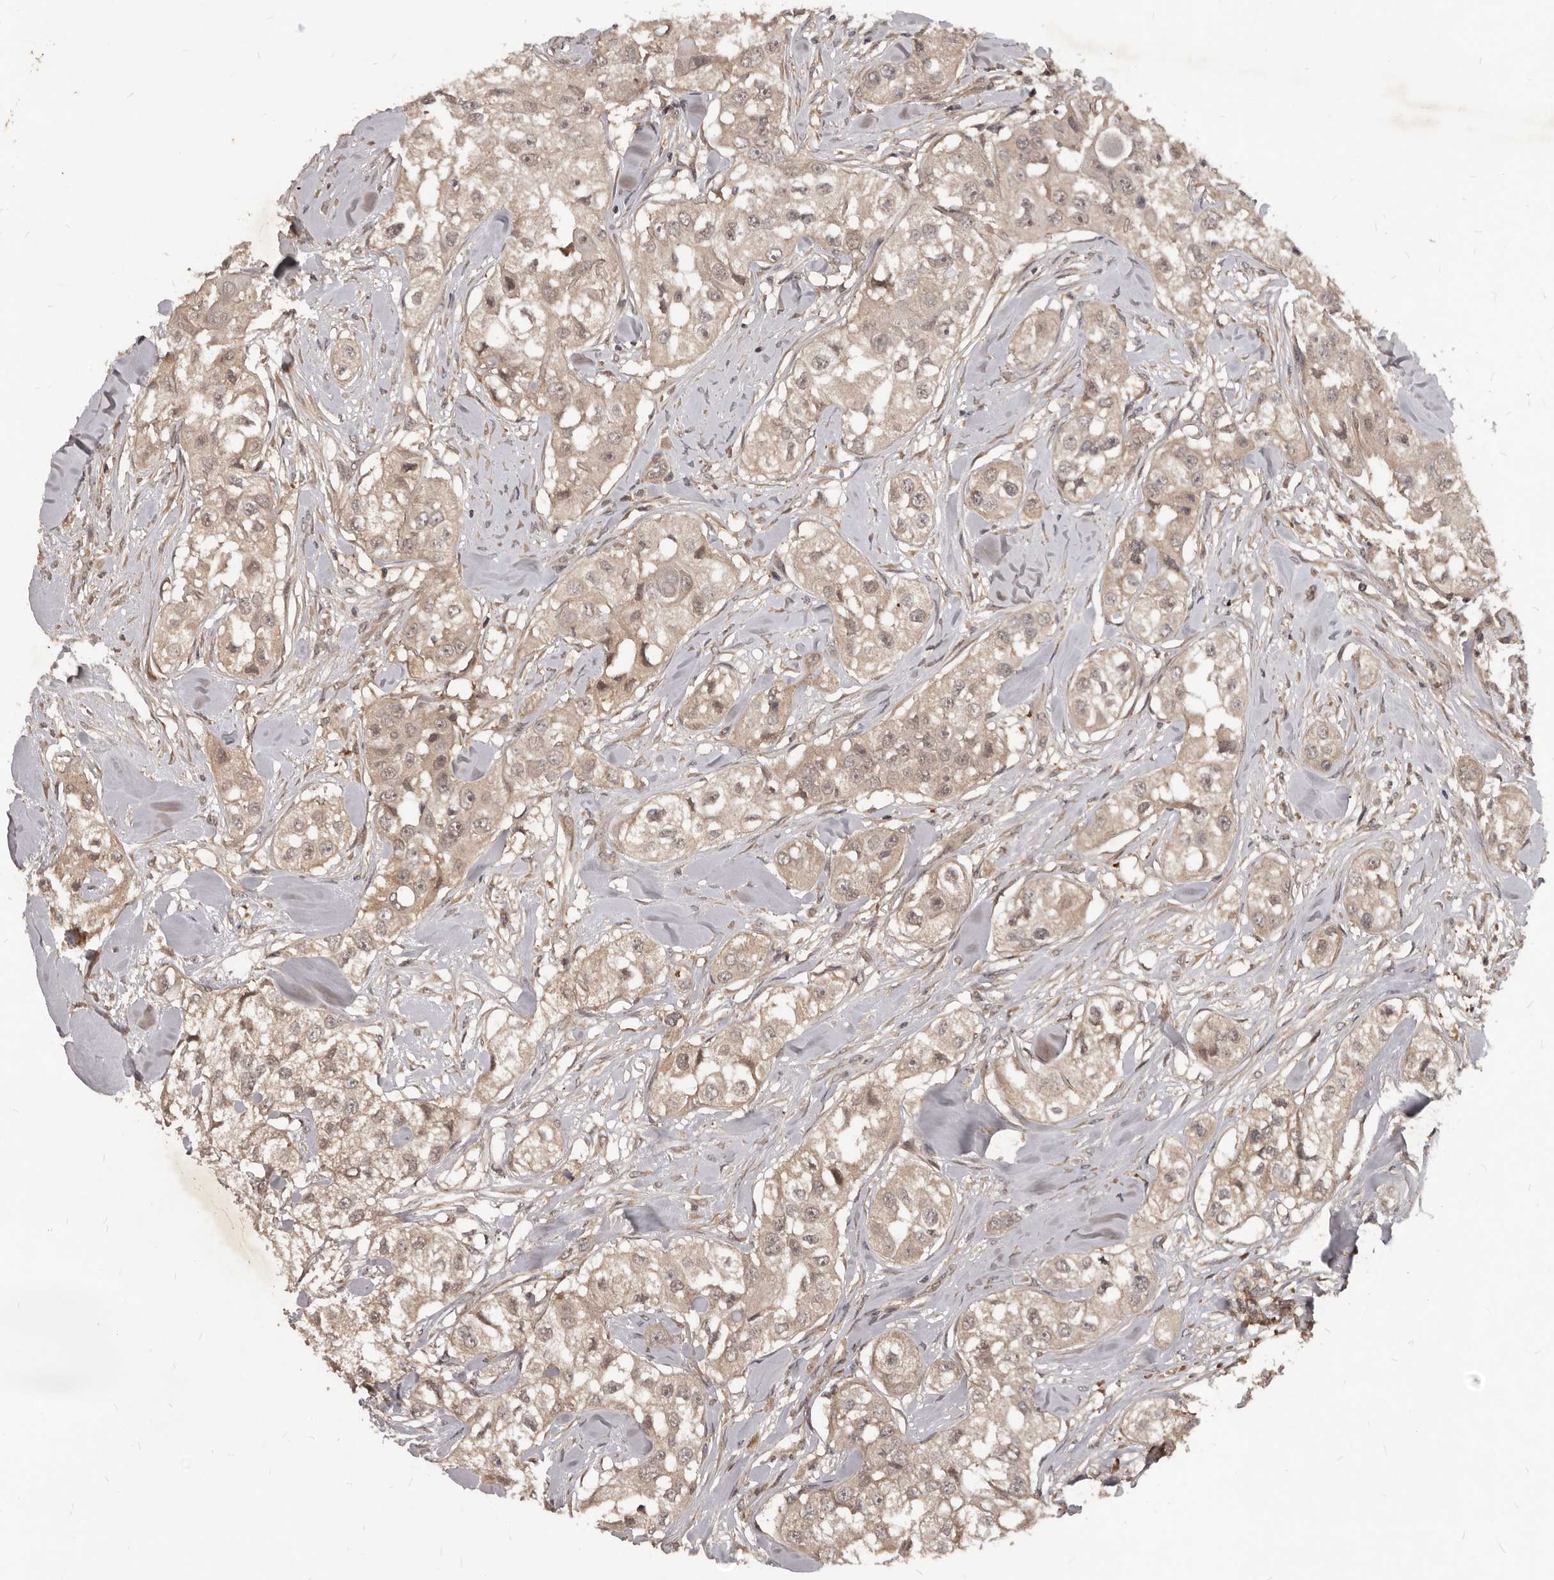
{"staining": {"intensity": "weak", "quantity": "25%-75%", "location": "cytoplasmic/membranous"}, "tissue": "head and neck cancer", "cell_type": "Tumor cells", "image_type": "cancer", "snomed": [{"axis": "morphology", "description": "Normal tissue, NOS"}, {"axis": "morphology", "description": "Squamous cell carcinoma, NOS"}, {"axis": "topography", "description": "Skeletal muscle"}, {"axis": "topography", "description": "Head-Neck"}], "caption": "Head and neck squamous cell carcinoma tissue demonstrates weak cytoplasmic/membranous positivity in about 25%-75% of tumor cells", "gene": "GABPB2", "patient": {"sex": "male", "age": 51}}